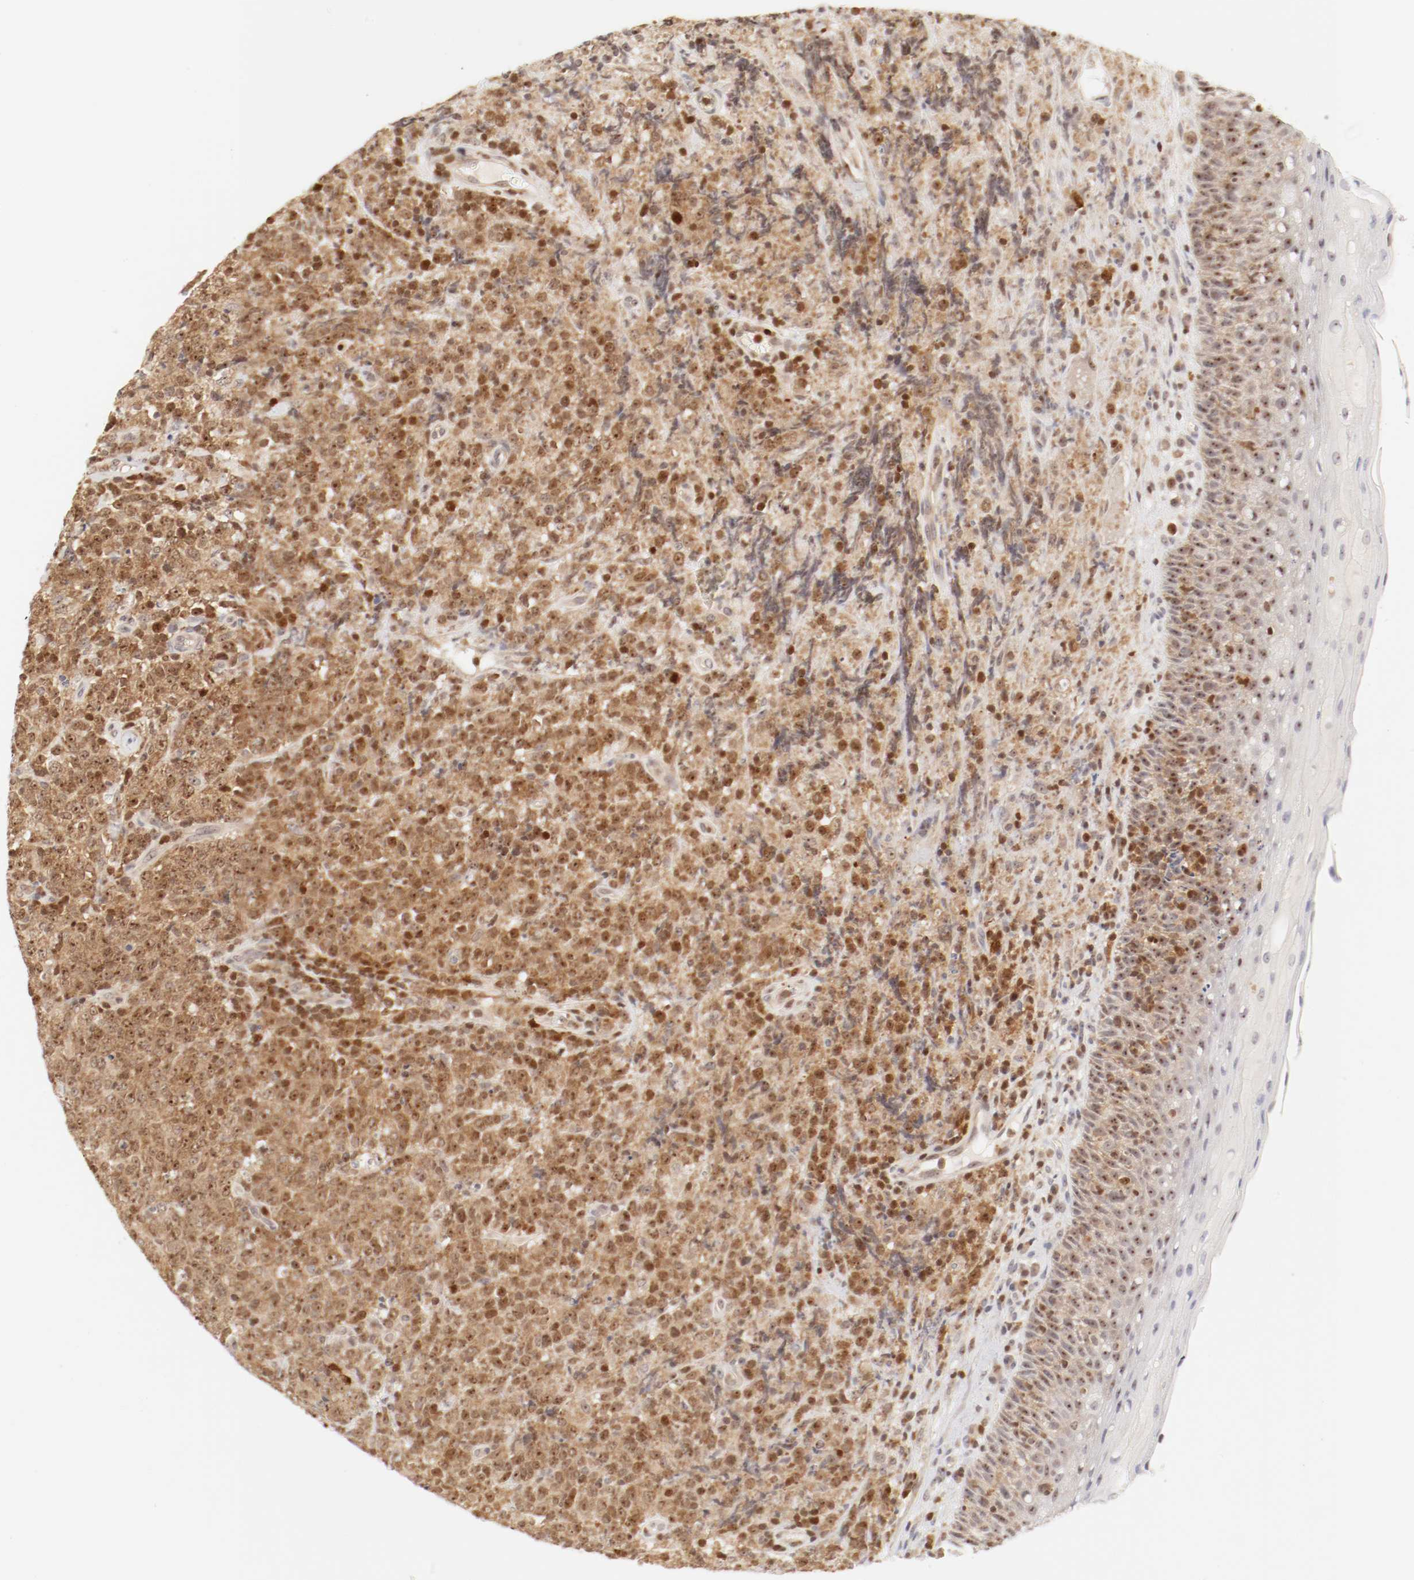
{"staining": {"intensity": "strong", "quantity": ">75%", "location": "cytoplasmic/membranous,nuclear"}, "tissue": "lymphoma", "cell_type": "Tumor cells", "image_type": "cancer", "snomed": [{"axis": "morphology", "description": "Malignant lymphoma, non-Hodgkin's type, High grade"}, {"axis": "topography", "description": "Tonsil"}], "caption": "Brown immunohistochemical staining in high-grade malignant lymphoma, non-Hodgkin's type shows strong cytoplasmic/membranous and nuclear expression in about >75% of tumor cells.", "gene": "KIF2A", "patient": {"sex": "female", "age": 36}}